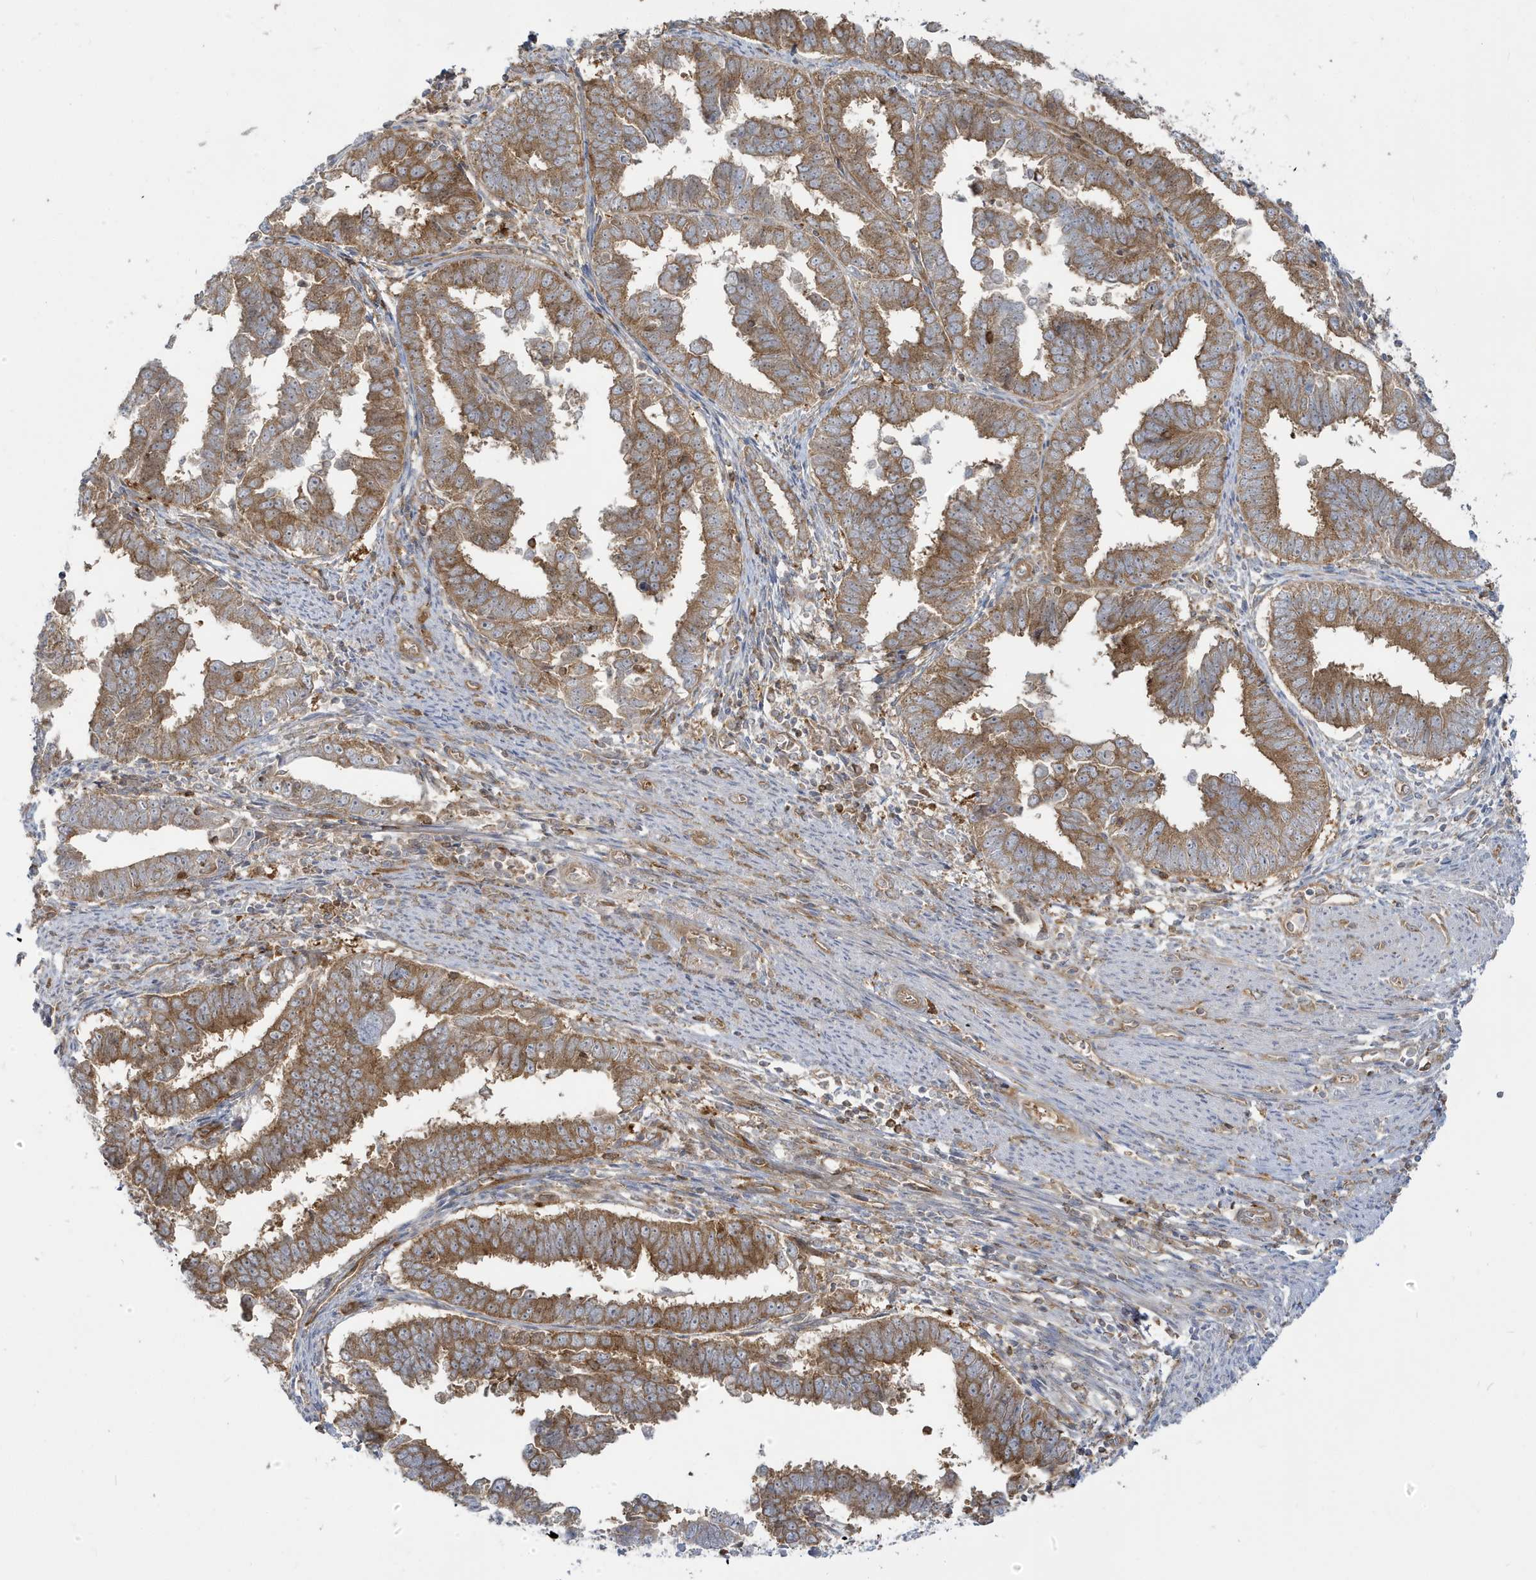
{"staining": {"intensity": "moderate", "quantity": ">75%", "location": "cytoplasmic/membranous"}, "tissue": "endometrial cancer", "cell_type": "Tumor cells", "image_type": "cancer", "snomed": [{"axis": "morphology", "description": "Adenocarcinoma, NOS"}, {"axis": "topography", "description": "Endometrium"}], "caption": "Protein staining by immunohistochemistry (IHC) demonstrates moderate cytoplasmic/membranous staining in about >75% of tumor cells in endometrial cancer (adenocarcinoma).", "gene": "STAM", "patient": {"sex": "female", "age": 75}}